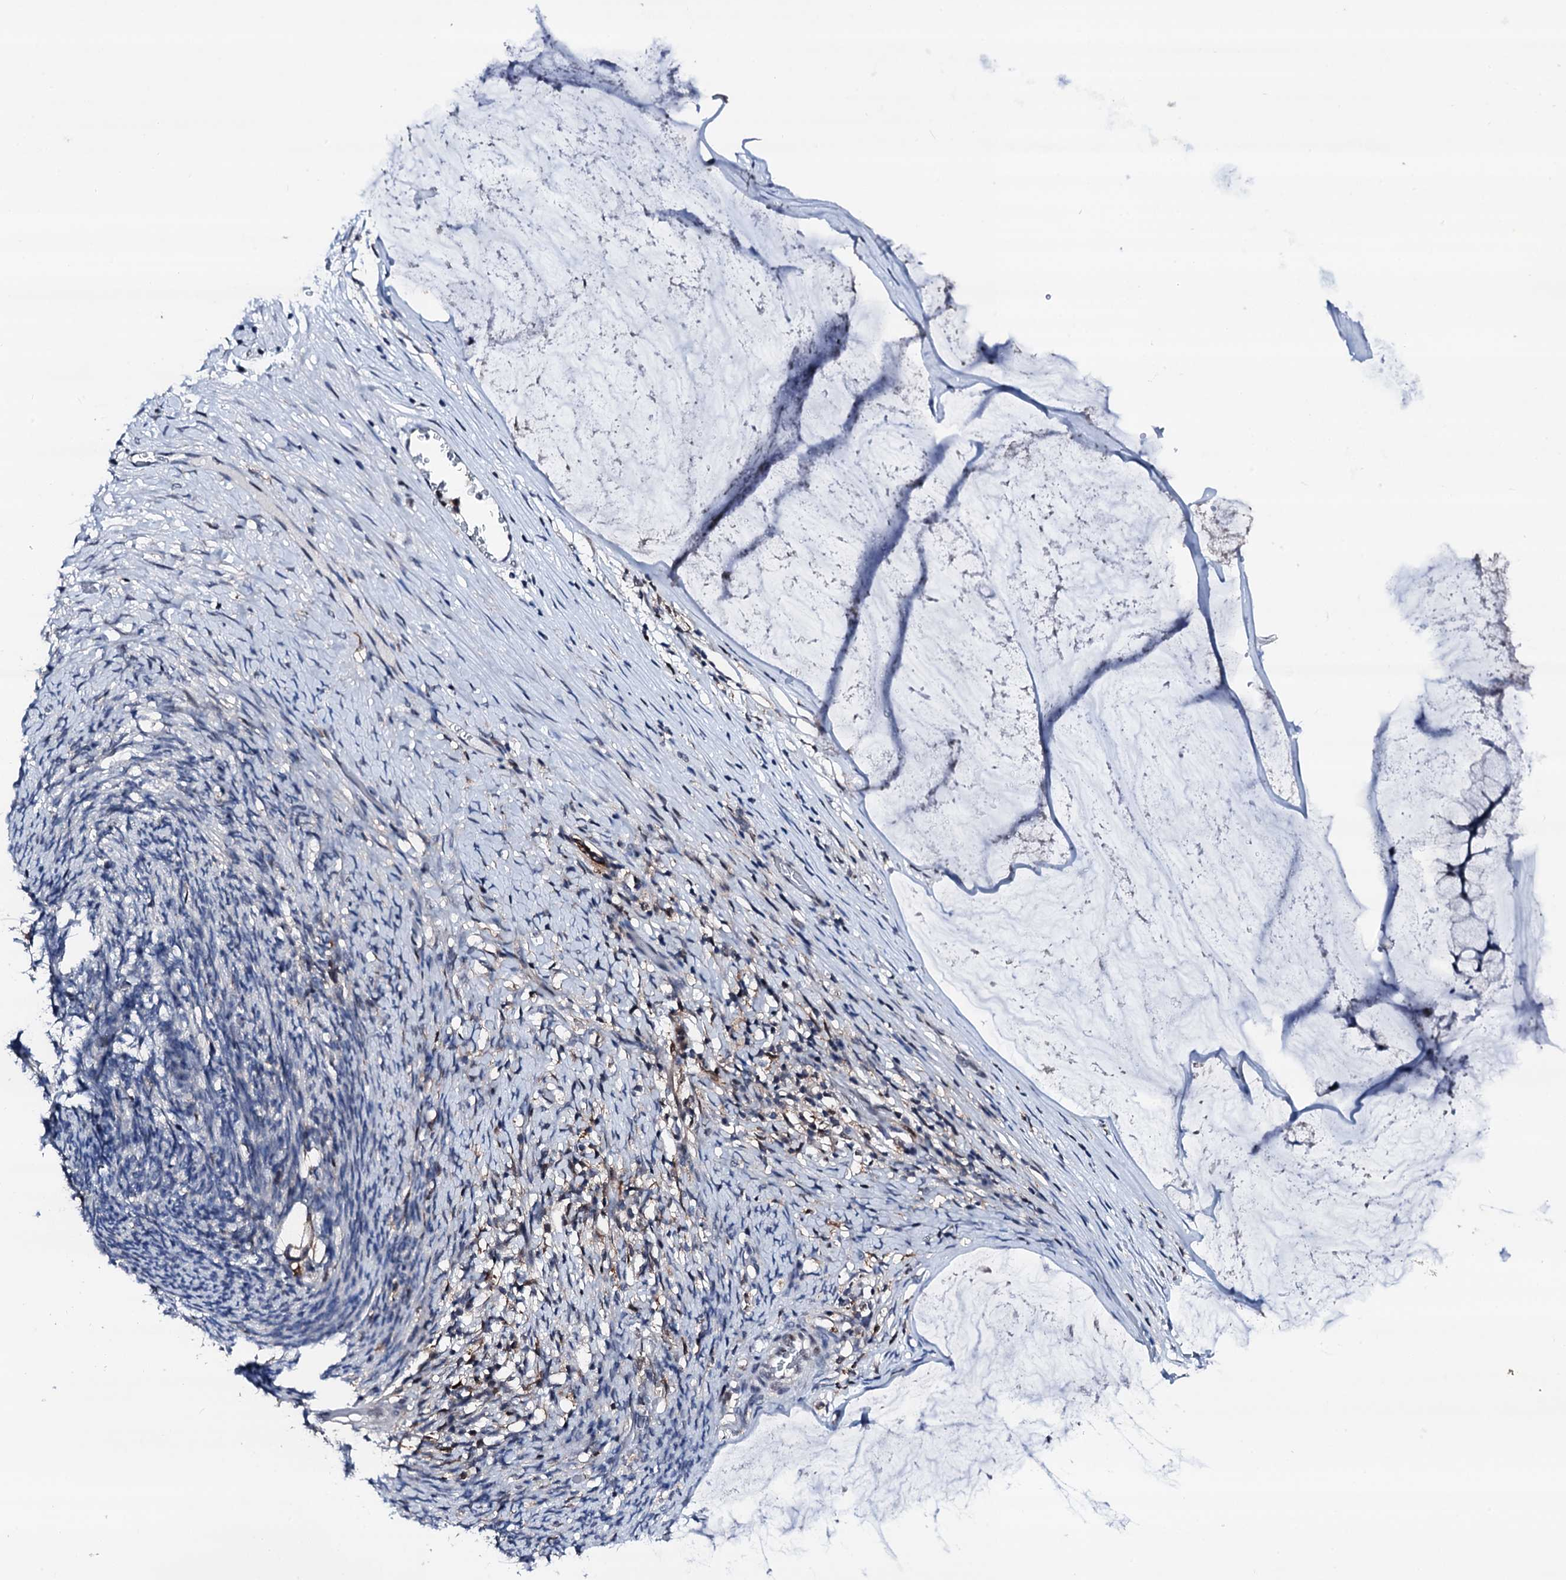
{"staining": {"intensity": "negative", "quantity": "none", "location": "none"}, "tissue": "ovarian cancer", "cell_type": "Tumor cells", "image_type": "cancer", "snomed": [{"axis": "morphology", "description": "Cystadenocarcinoma, mucinous, NOS"}, {"axis": "topography", "description": "Ovary"}], "caption": "IHC micrograph of neoplastic tissue: human mucinous cystadenocarcinoma (ovarian) stained with DAB displays no significant protein staining in tumor cells.", "gene": "TRAFD1", "patient": {"sex": "female", "age": 42}}